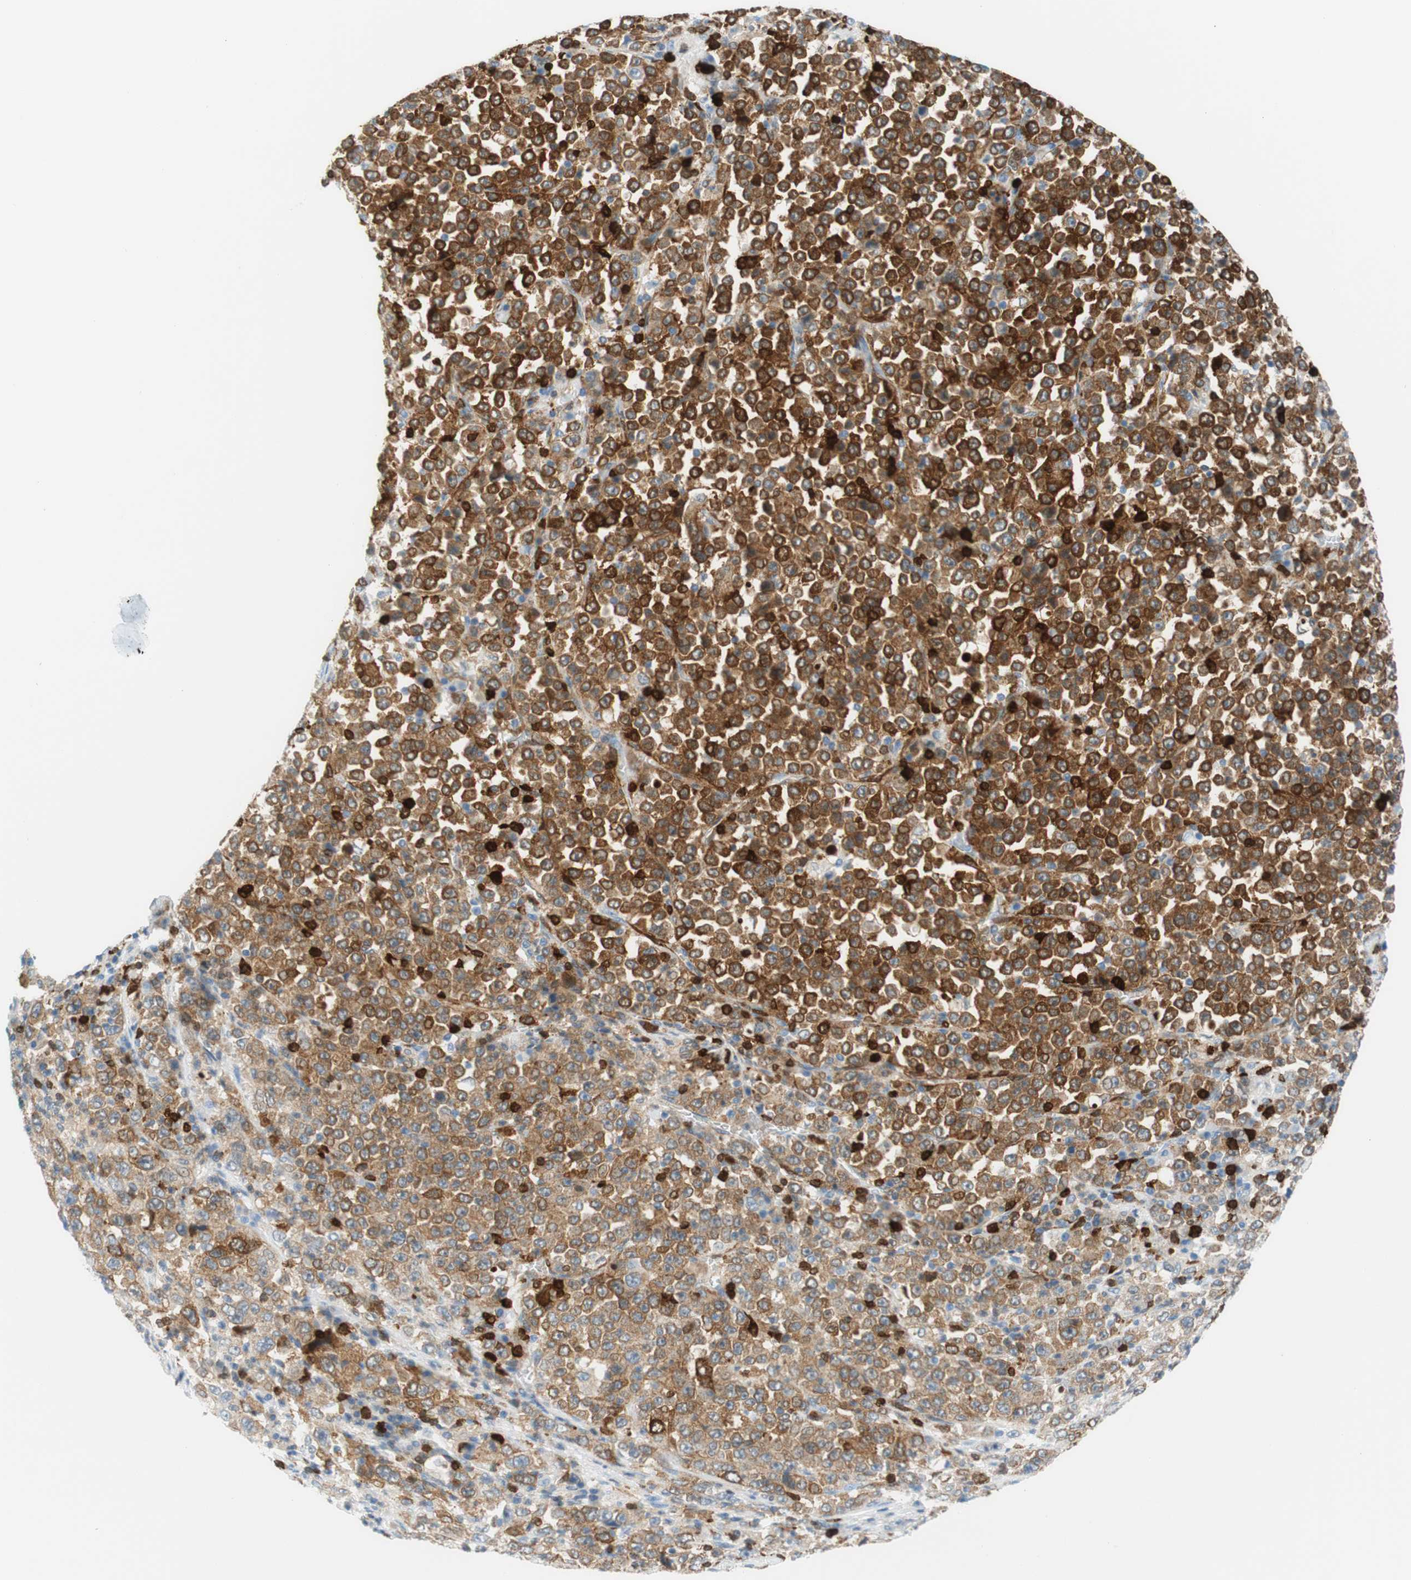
{"staining": {"intensity": "strong", "quantity": "25%-75%", "location": "cytoplasmic/membranous"}, "tissue": "stomach cancer", "cell_type": "Tumor cells", "image_type": "cancer", "snomed": [{"axis": "morphology", "description": "Normal tissue, NOS"}, {"axis": "morphology", "description": "Adenocarcinoma, NOS"}, {"axis": "topography", "description": "Stomach, upper"}, {"axis": "topography", "description": "Stomach"}], "caption": "The histopathology image displays immunohistochemical staining of stomach cancer. There is strong cytoplasmic/membranous expression is seen in approximately 25%-75% of tumor cells.", "gene": "STMN1", "patient": {"sex": "male", "age": 59}}